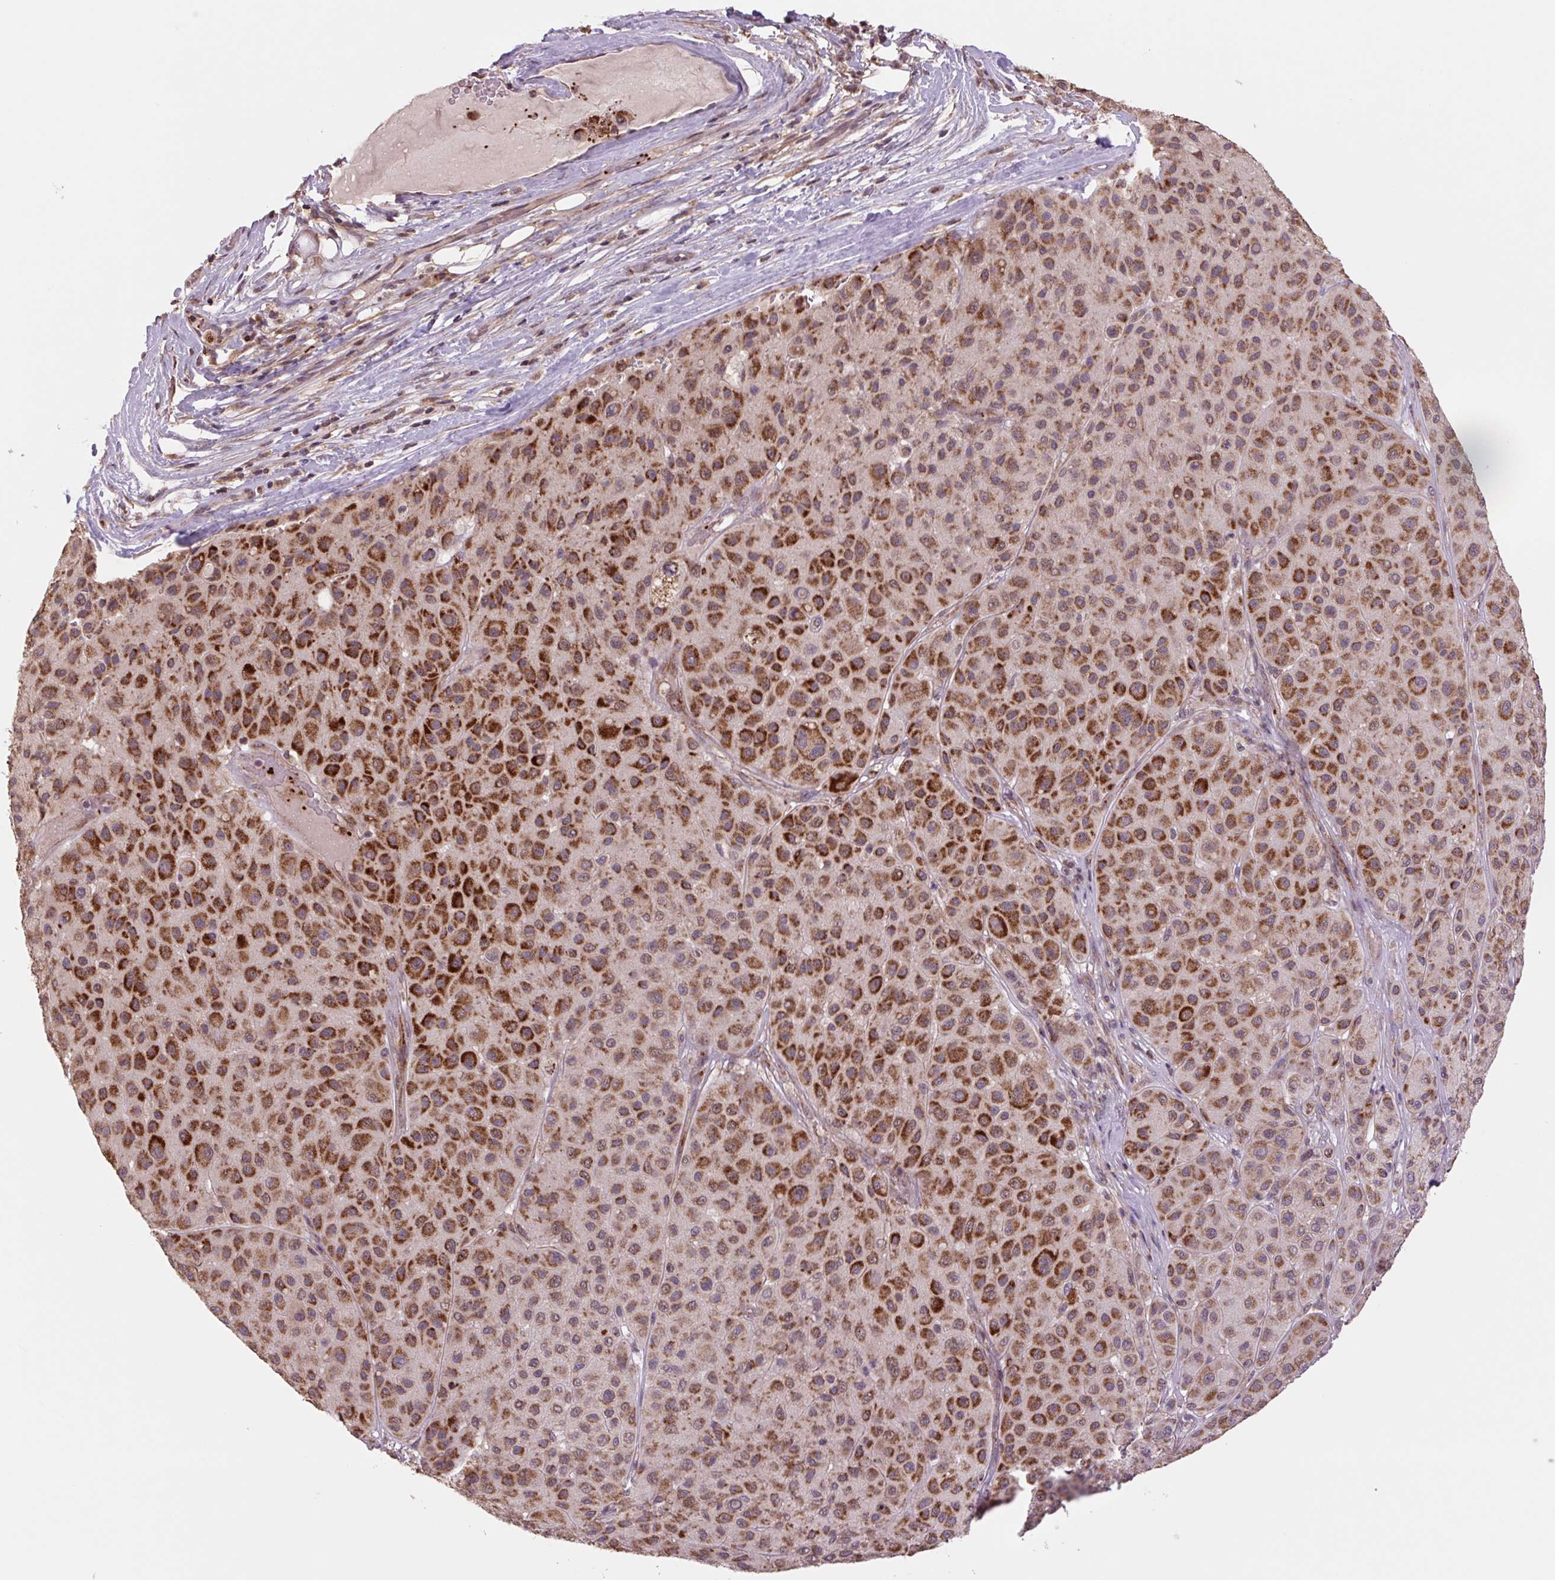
{"staining": {"intensity": "strong", "quantity": ">75%", "location": "cytoplasmic/membranous"}, "tissue": "melanoma", "cell_type": "Tumor cells", "image_type": "cancer", "snomed": [{"axis": "morphology", "description": "Malignant melanoma, Metastatic site"}, {"axis": "topography", "description": "Smooth muscle"}], "caption": "Immunohistochemistry staining of malignant melanoma (metastatic site), which exhibits high levels of strong cytoplasmic/membranous staining in approximately >75% of tumor cells indicating strong cytoplasmic/membranous protein positivity. The staining was performed using DAB (3,3'-diaminobenzidine) (brown) for protein detection and nuclei were counterstained in hematoxylin (blue).", "gene": "TMEM160", "patient": {"sex": "male", "age": 41}}